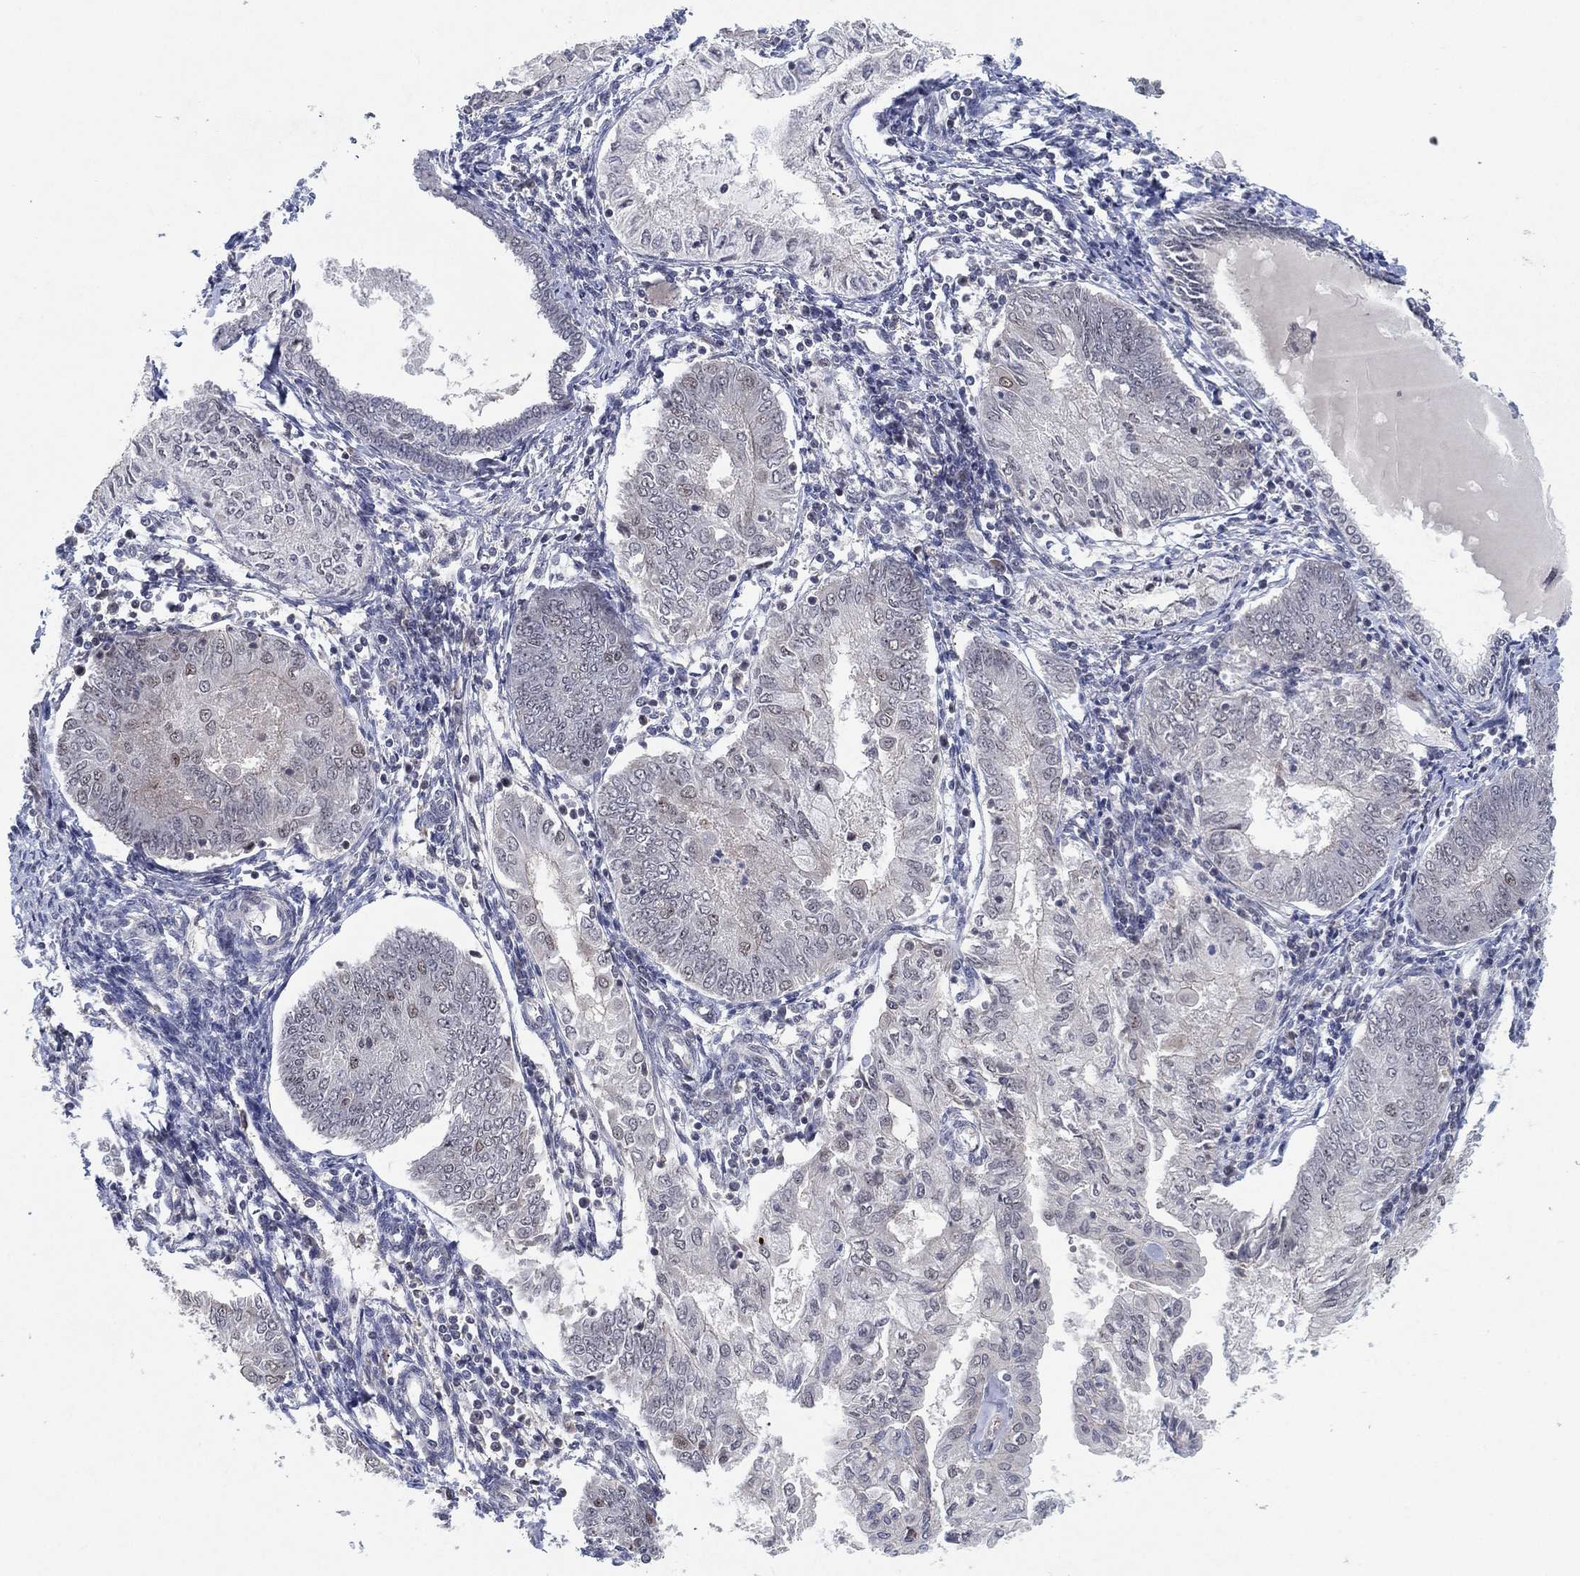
{"staining": {"intensity": "negative", "quantity": "none", "location": "none"}, "tissue": "endometrial cancer", "cell_type": "Tumor cells", "image_type": "cancer", "snomed": [{"axis": "morphology", "description": "Adenocarcinoma, NOS"}, {"axis": "topography", "description": "Endometrium"}], "caption": "IHC of human endometrial cancer (adenocarcinoma) demonstrates no positivity in tumor cells. (DAB (3,3'-diaminobenzidine) IHC, high magnification).", "gene": "DGCR8", "patient": {"sex": "female", "age": 68}}